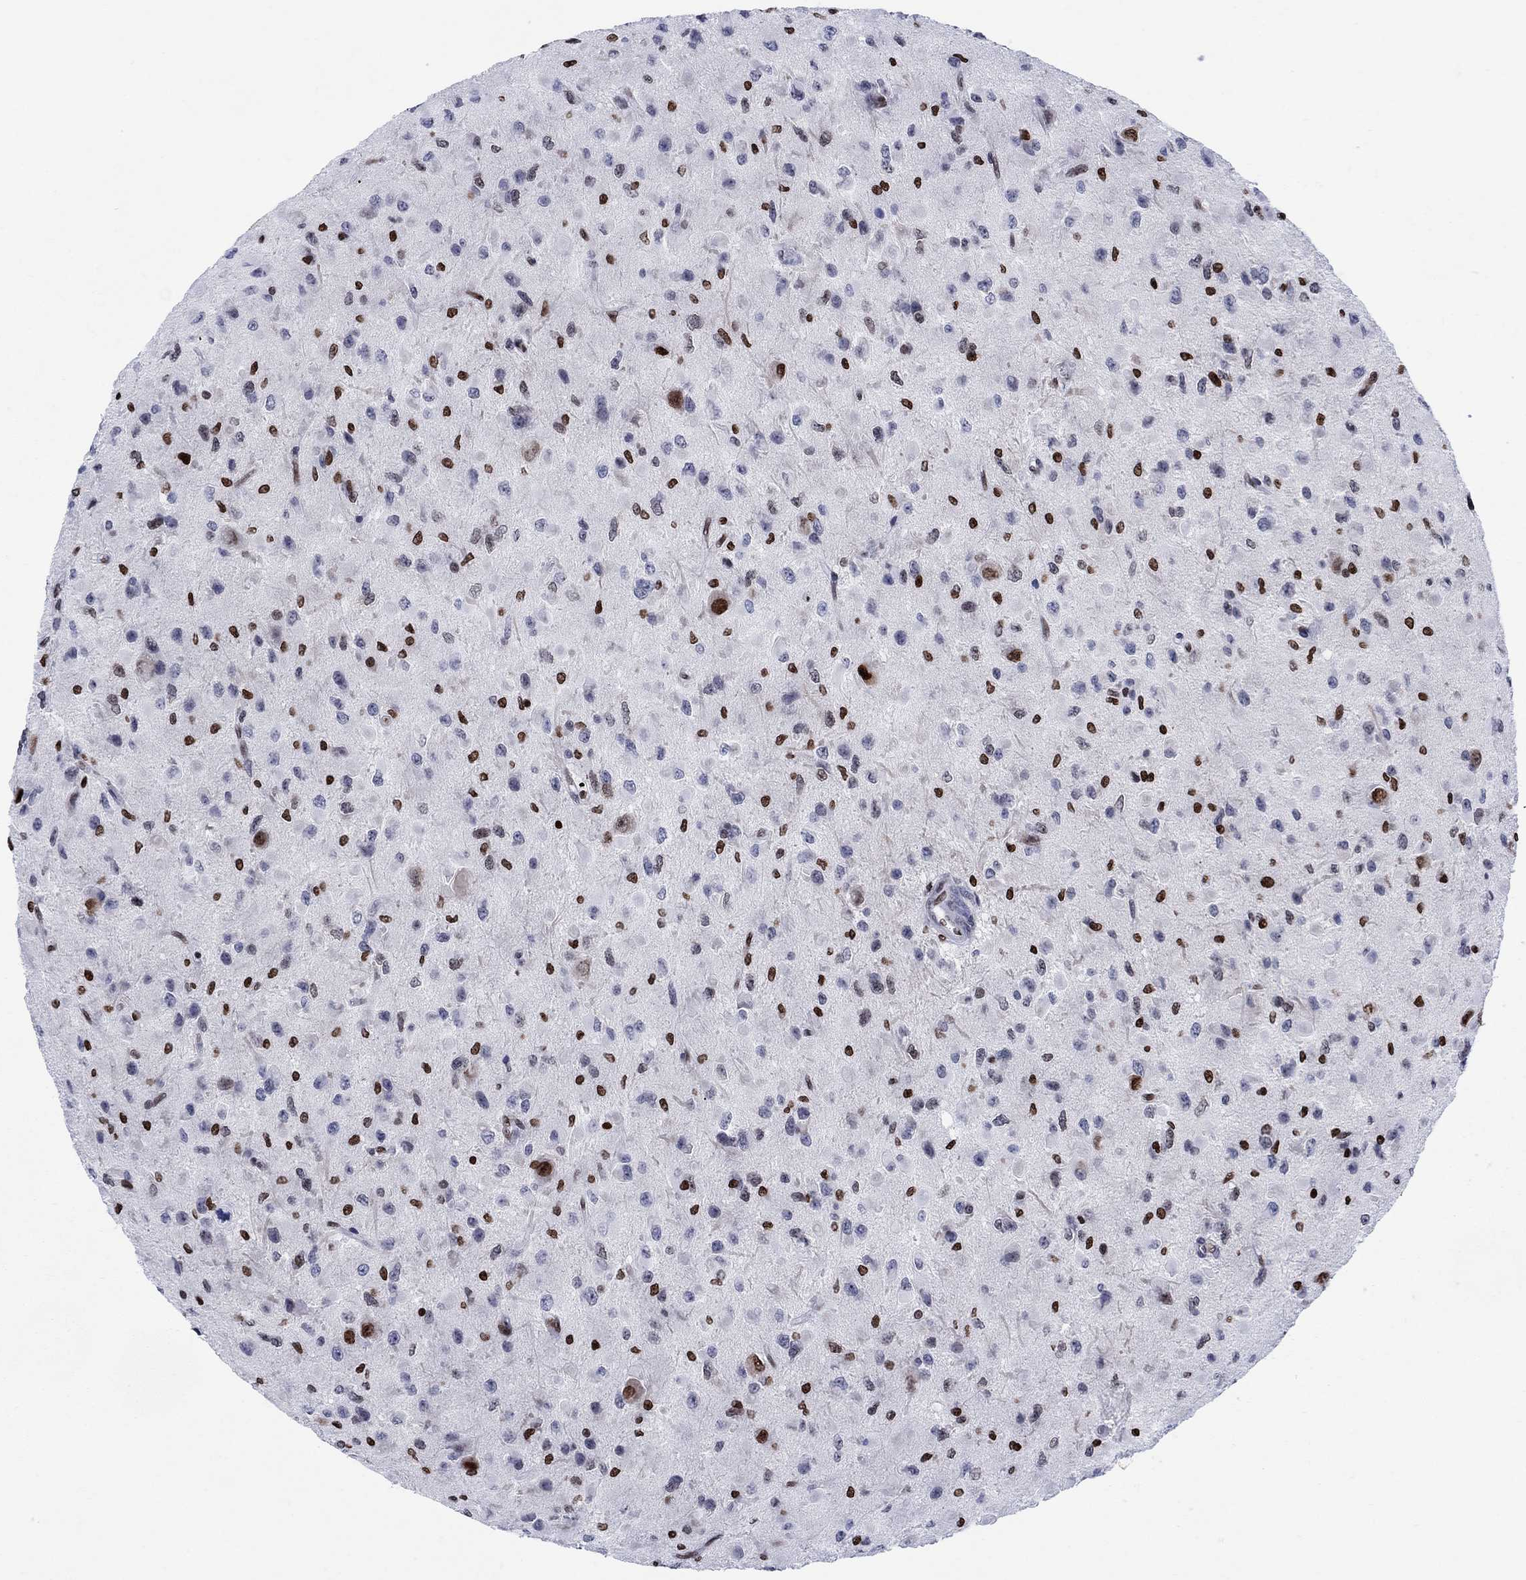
{"staining": {"intensity": "strong", "quantity": "25%-75%", "location": "nuclear"}, "tissue": "glioma", "cell_type": "Tumor cells", "image_type": "cancer", "snomed": [{"axis": "morphology", "description": "Glioma, malignant, High grade"}, {"axis": "topography", "description": "Cerebral cortex"}], "caption": "A brown stain shows strong nuclear positivity of a protein in high-grade glioma (malignant) tumor cells.", "gene": "HMGA1", "patient": {"sex": "male", "age": 35}}